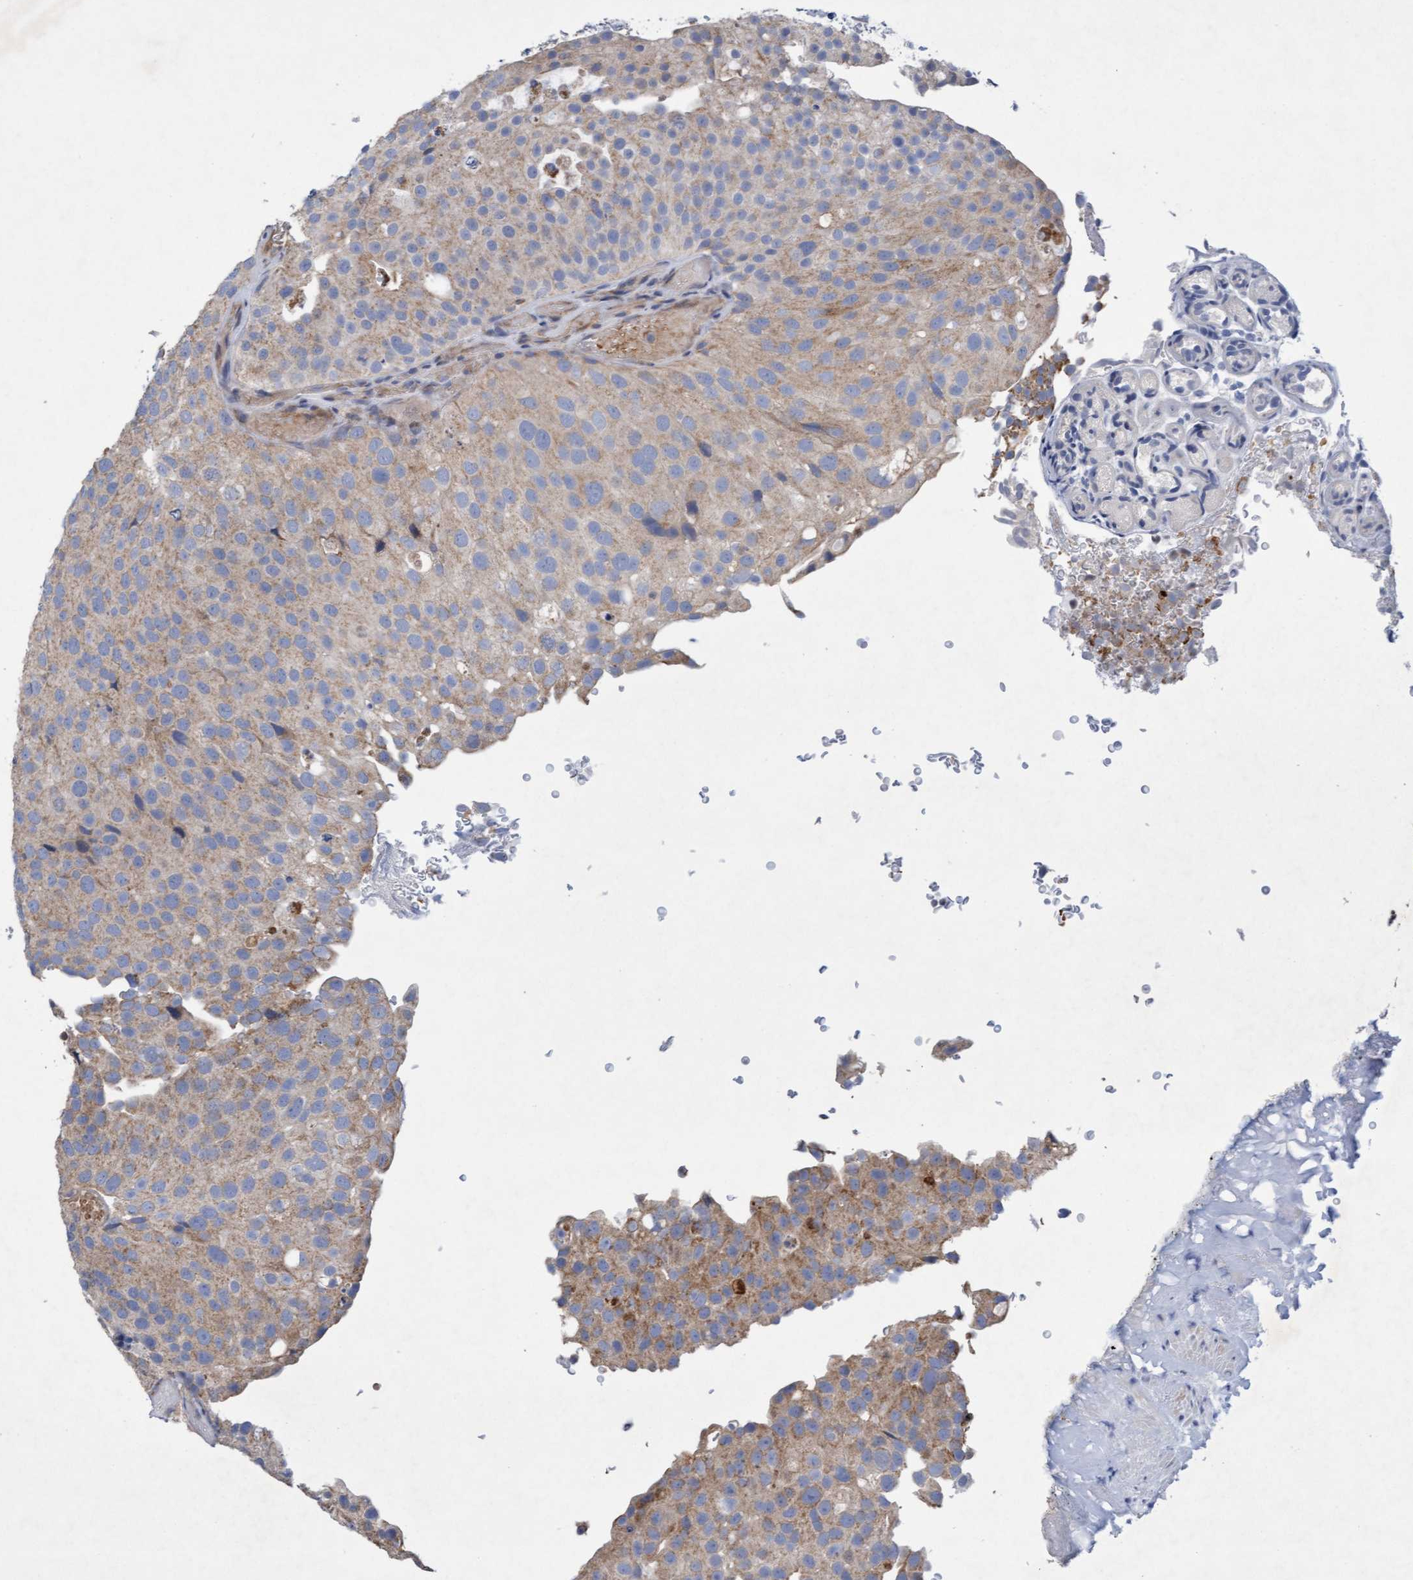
{"staining": {"intensity": "weak", "quantity": ">75%", "location": "cytoplasmic/membranous"}, "tissue": "urothelial cancer", "cell_type": "Tumor cells", "image_type": "cancer", "snomed": [{"axis": "morphology", "description": "Urothelial carcinoma, Low grade"}, {"axis": "topography", "description": "Urinary bladder"}], "caption": "Urothelial cancer stained with IHC reveals weak cytoplasmic/membranous expression in approximately >75% of tumor cells.", "gene": "DDHD2", "patient": {"sex": "male", "age": 78}}